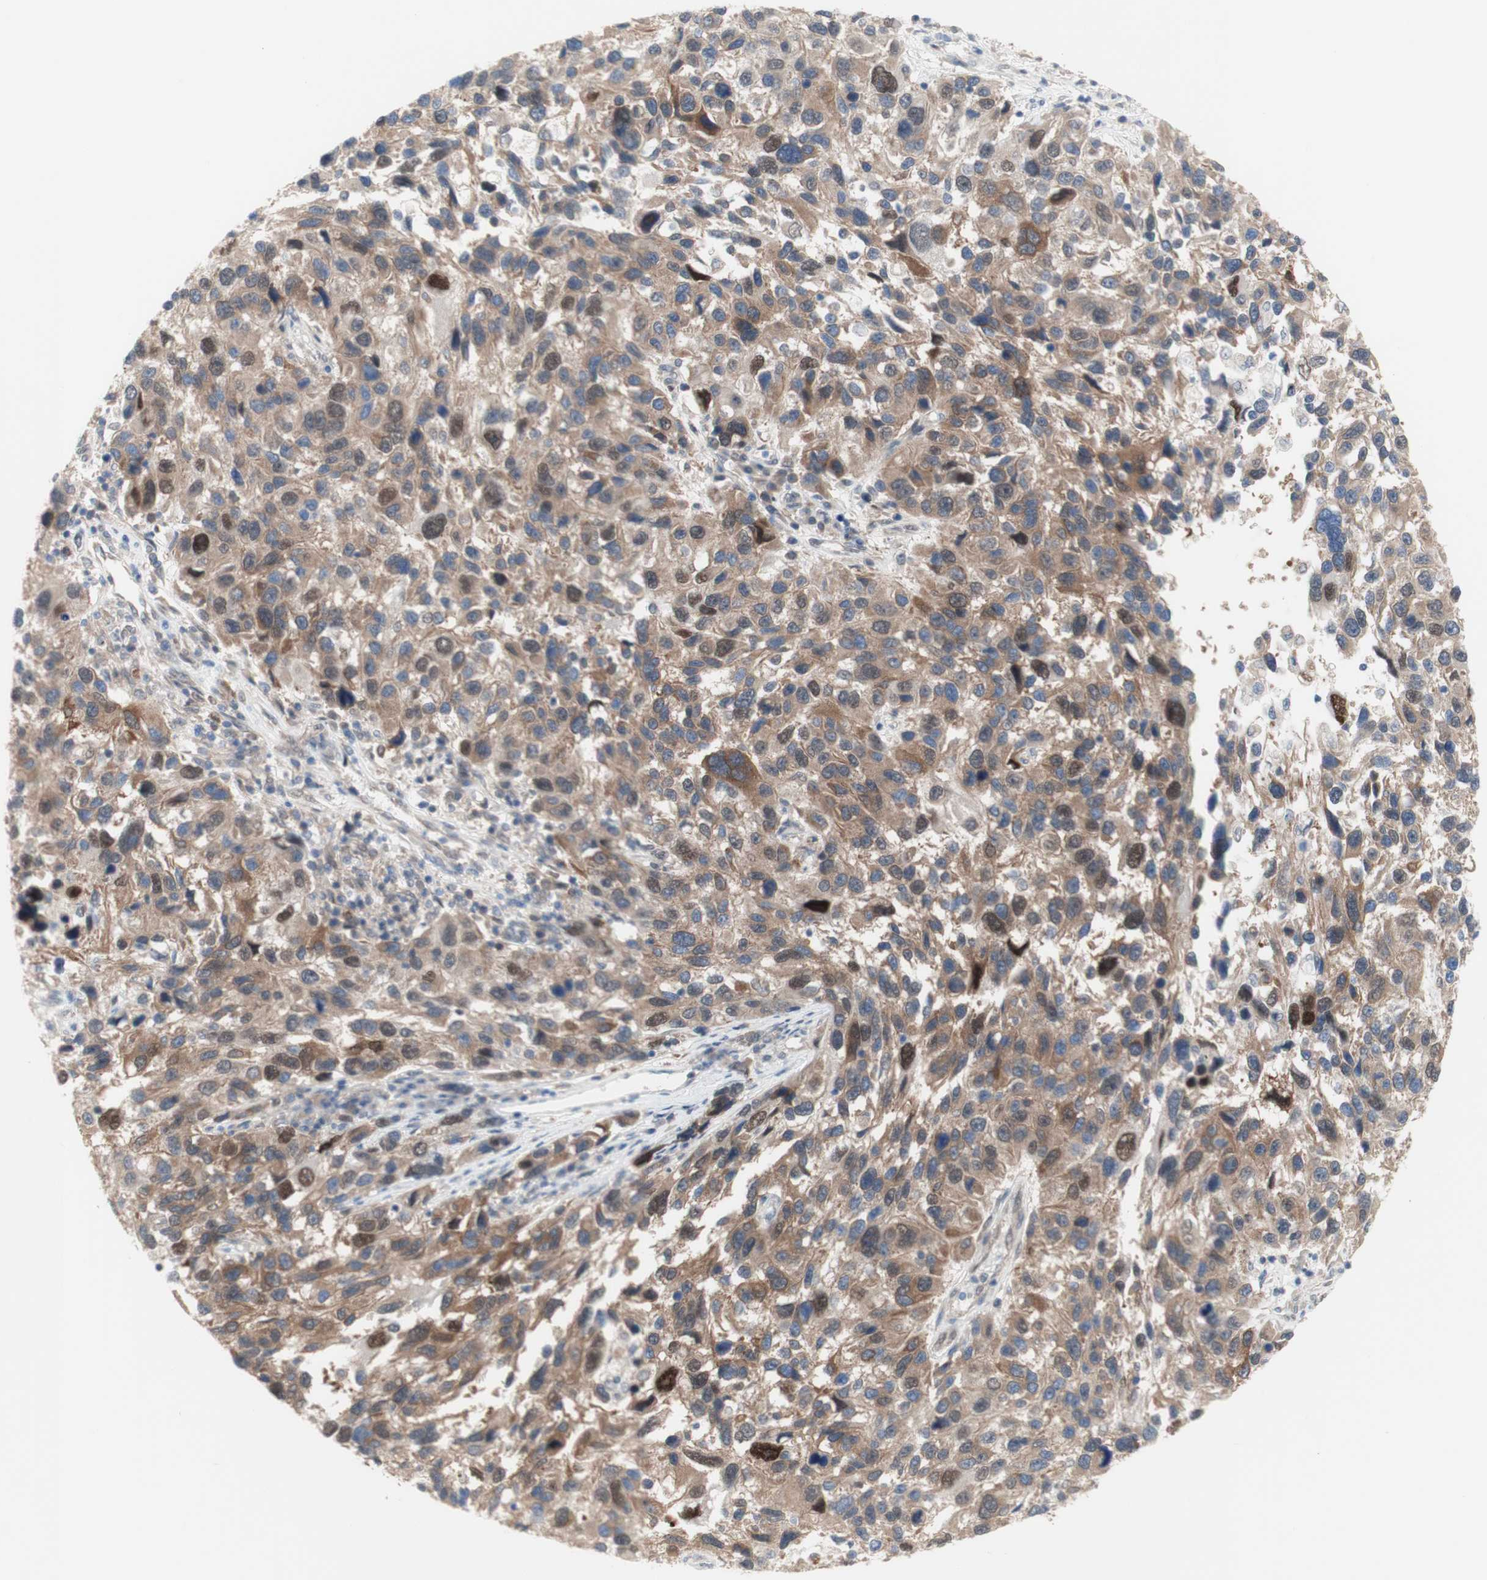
{"staining": {"intensity": "moderate", "quantity": ">75%", "location": "cytoplasmic/membranous,nuclear"}, "tissue": "melanoma", "cell_type": "Tumor cells", "image_type": "cancer", "snomed": [{"axis": "morphology", "description": "Malignant melanoma, NOS"}, {"axis": "topography", "description": "Skin"}], "caption": "Malignant melanoma stained with a protein marker displays moderate staining in tumor cells.", "gene": "PRMT5", "patient": {"sex": "male", "age": 53}}